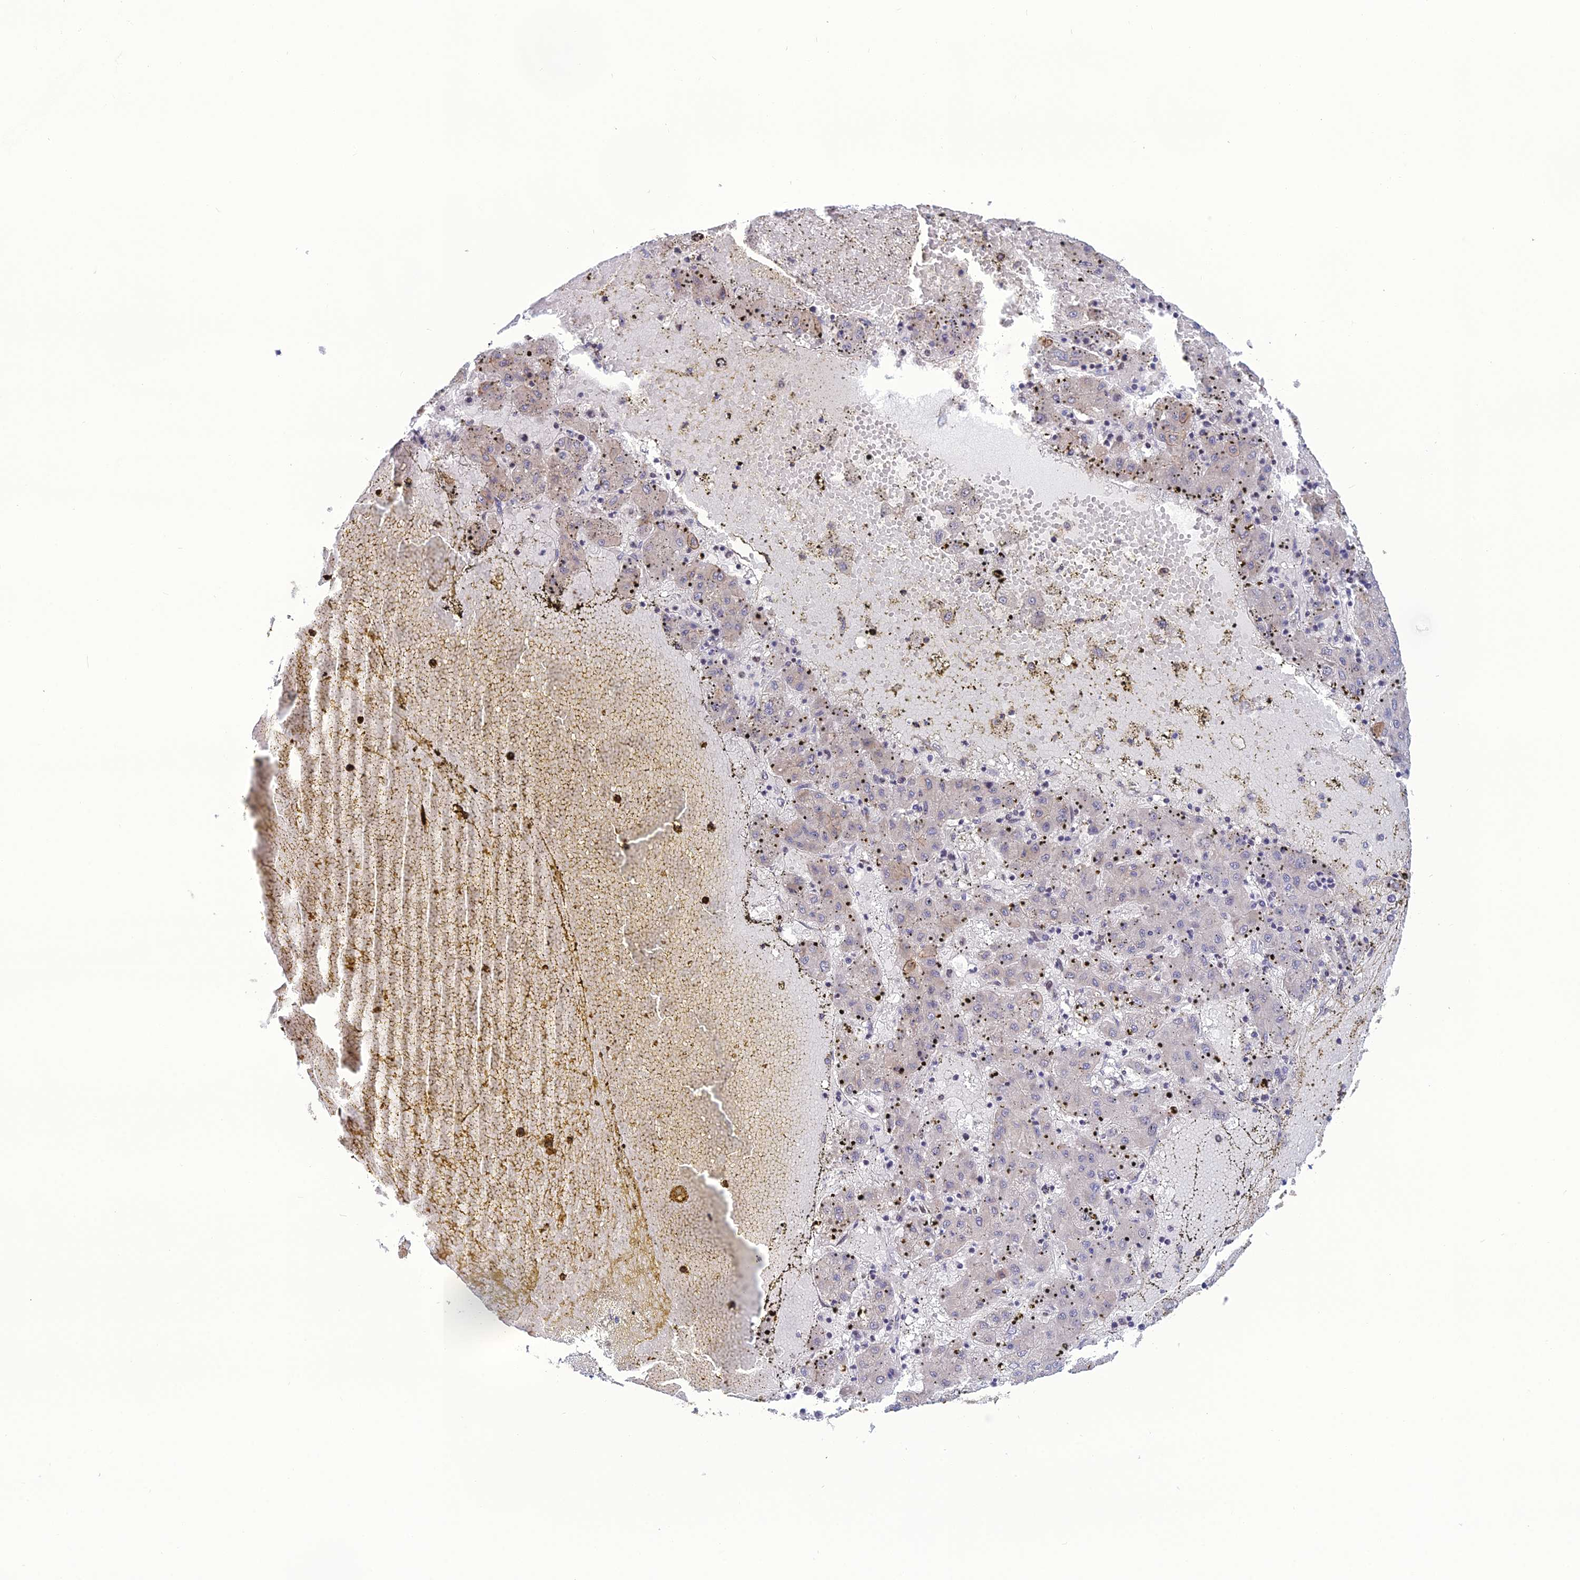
{"staining": {"intensity": "negative", "quantity": "none", "location": "none"}, "tissue": "liver cancer", "cell_type": "Tumor cells", "image_type": "cancer", "snomed": [{"axis": "morphology", "description": "Carcinoma, Hepatocellular, NOS"}, {"axis": "topography", "description": "Liver"}], "caption": "Immunohistochemical staining of human liver cancer (hepatocellular carcinoma) shows no significant positivity in tumor cells. Brightfield microscopy of immunohistochemistry stained with DAB (3,3'-diaminobenzidine) (brown) and hematoxylin (blue), captured at high magnification.", "gene": "LZTS2", "patient": {"sex": "male", "age": 72}}